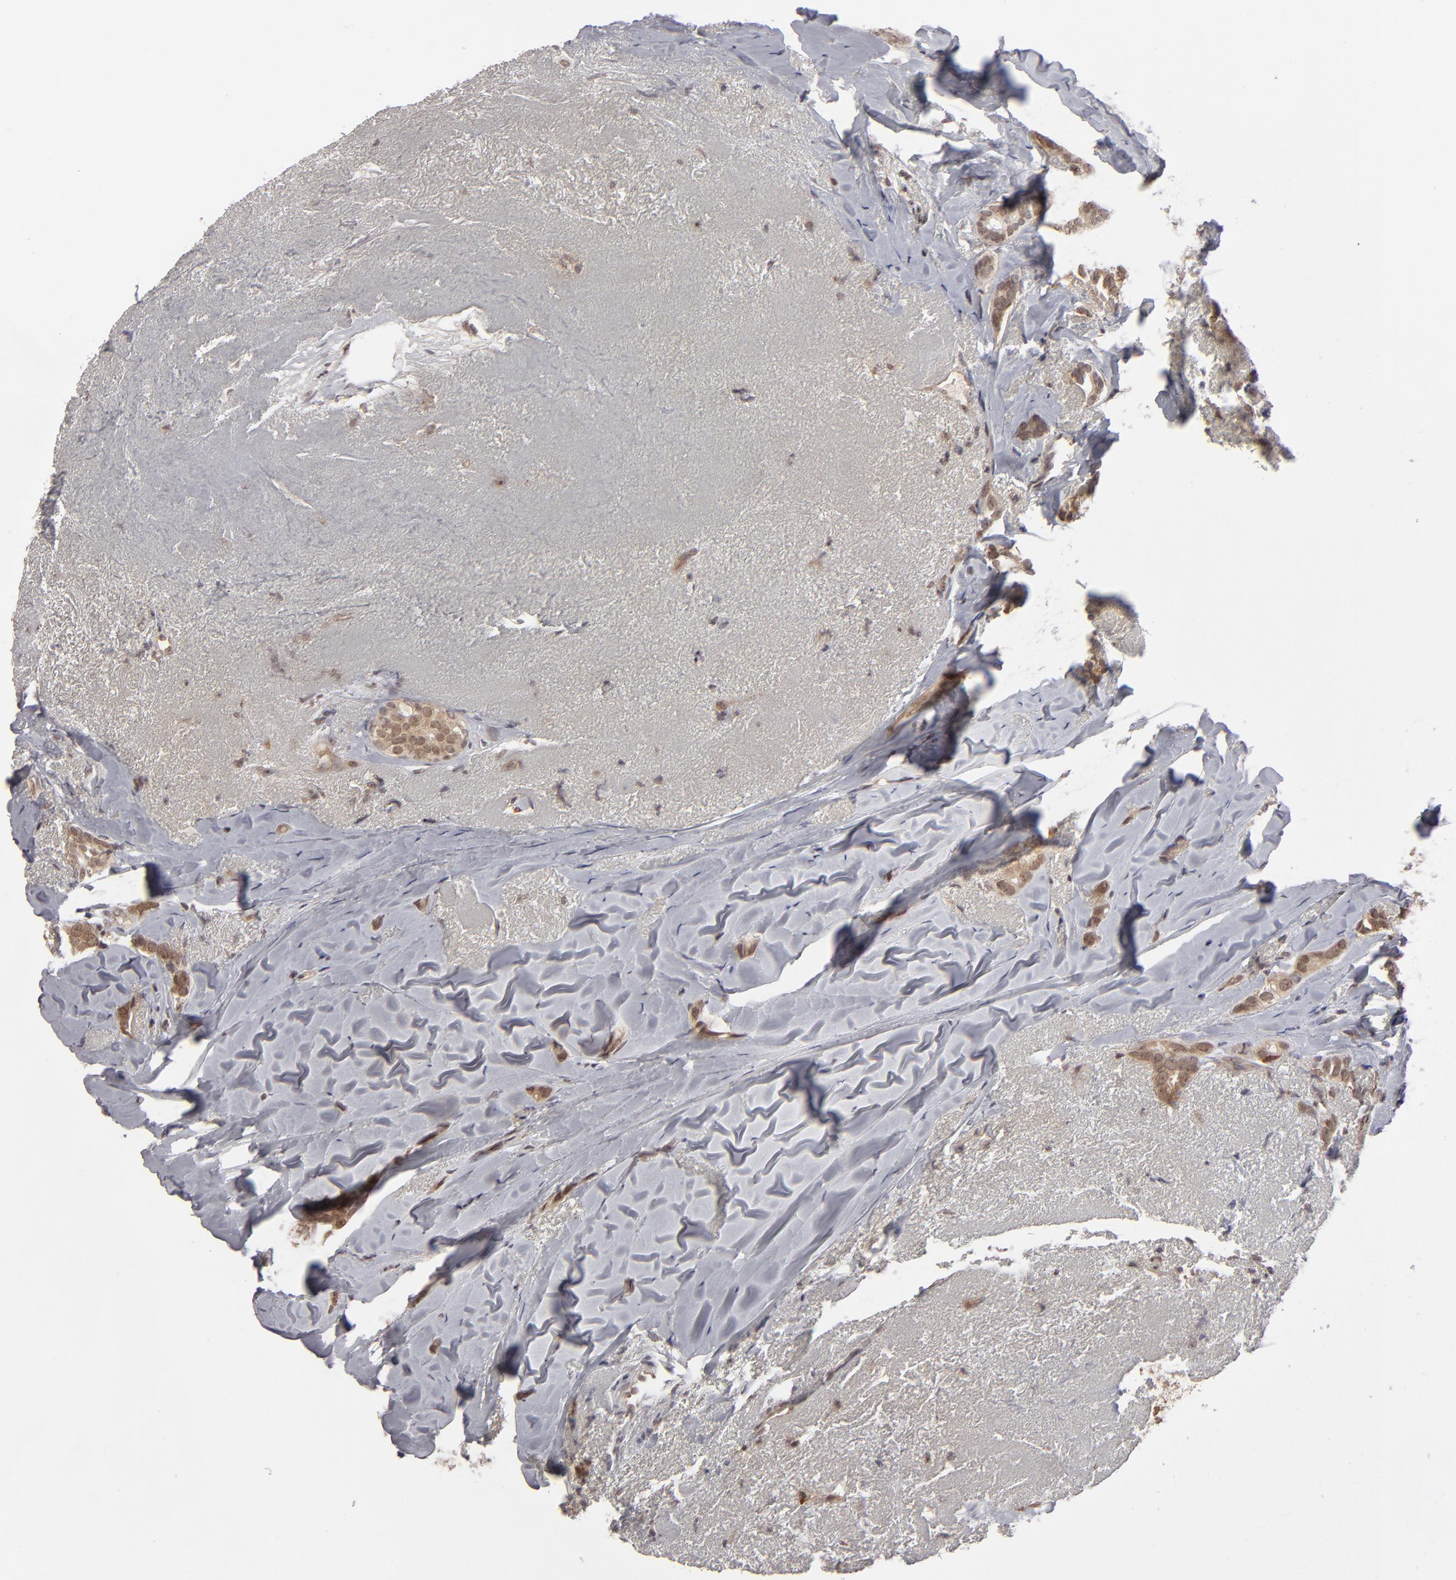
{"staining": {"intensity": "moderate", "quantity": ">75%", "location": "cytoplasmic/membranous"}, "tissue": "breast cancer", "cell_type": "Tumor cells", "image_type": "cancer", "snomed": [{"axis": "morphology", "description": "Duct carcinoma"}, {"axis": "topography", "description": "Breast"}], "caption": "An immunohistochemistry (IHC) micrograph of neoplastic tissue is shown. Protein staining in brown labels moderate cytoplasmic/membranous positivity in breast cancer (infiltrating ductal carcinoma) within tumor cells. (DAB (3,3'-diaminobenzidine) = brown stain, brightfield microscopy at high magnification).", "gene": "GLCCI1", "patient": {"sex": "female", "age": 54}}